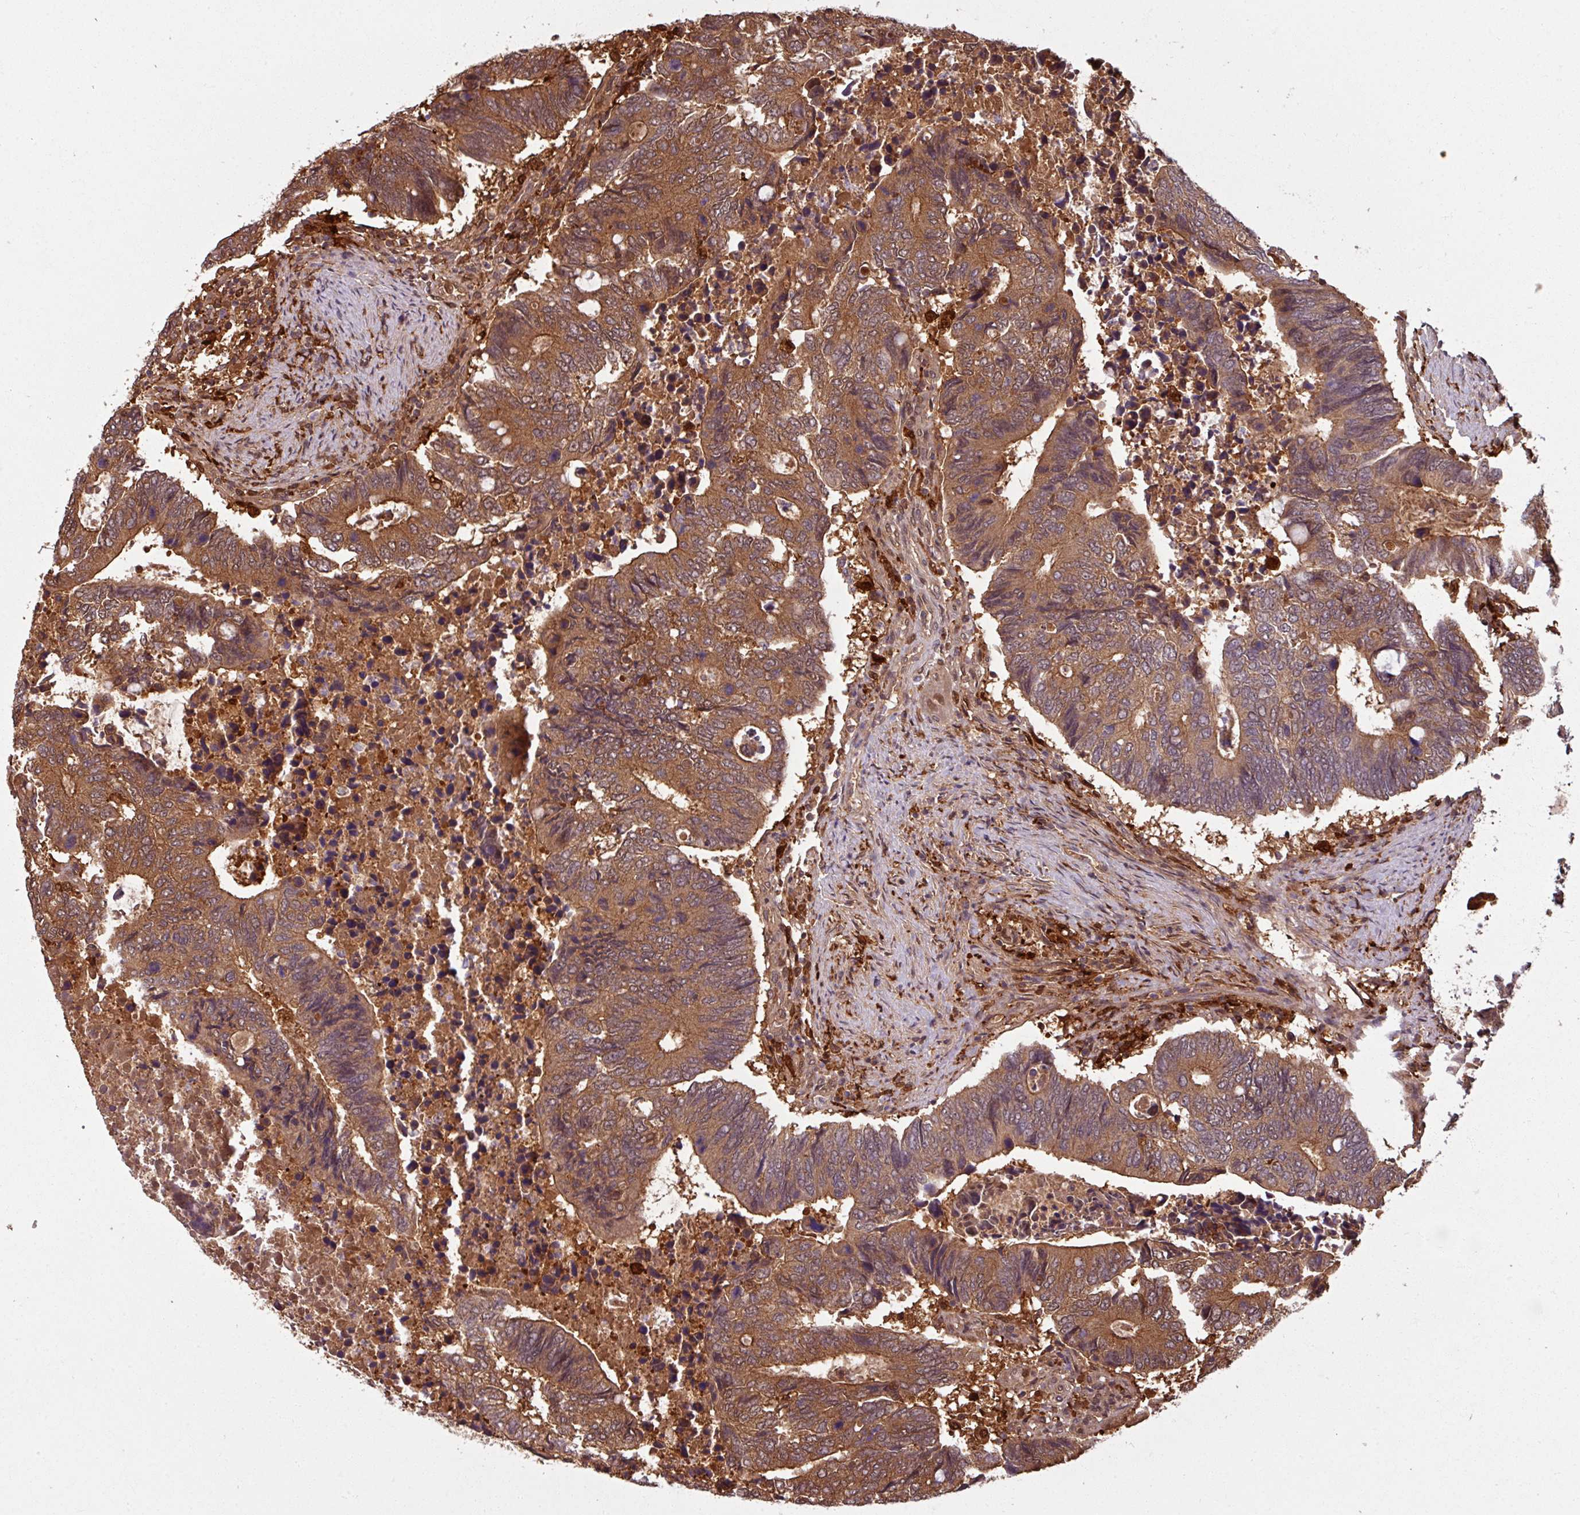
{"staining": {"intensity": "moderate", "quantity": ">75%", "location": "cytoplasmic/membranous,nuclear"}, "tissue": "colorectal cancer", "cell_type": "Tumor cells", "image_type": "cancer", "snomed": [{"axis": "morphology", "description": "Adenocarcinoma, NOS"}, {"axis": "topography", "description": "Colon"}], "caption": "A brown stain highlights moderate cytoplasmic/membranous and nuclear staining of a protein in human adenocarcinoma (colorectal) tumor cells.", "gene": "KCTD11", "patient": {"sex": "male", "age": 87}}